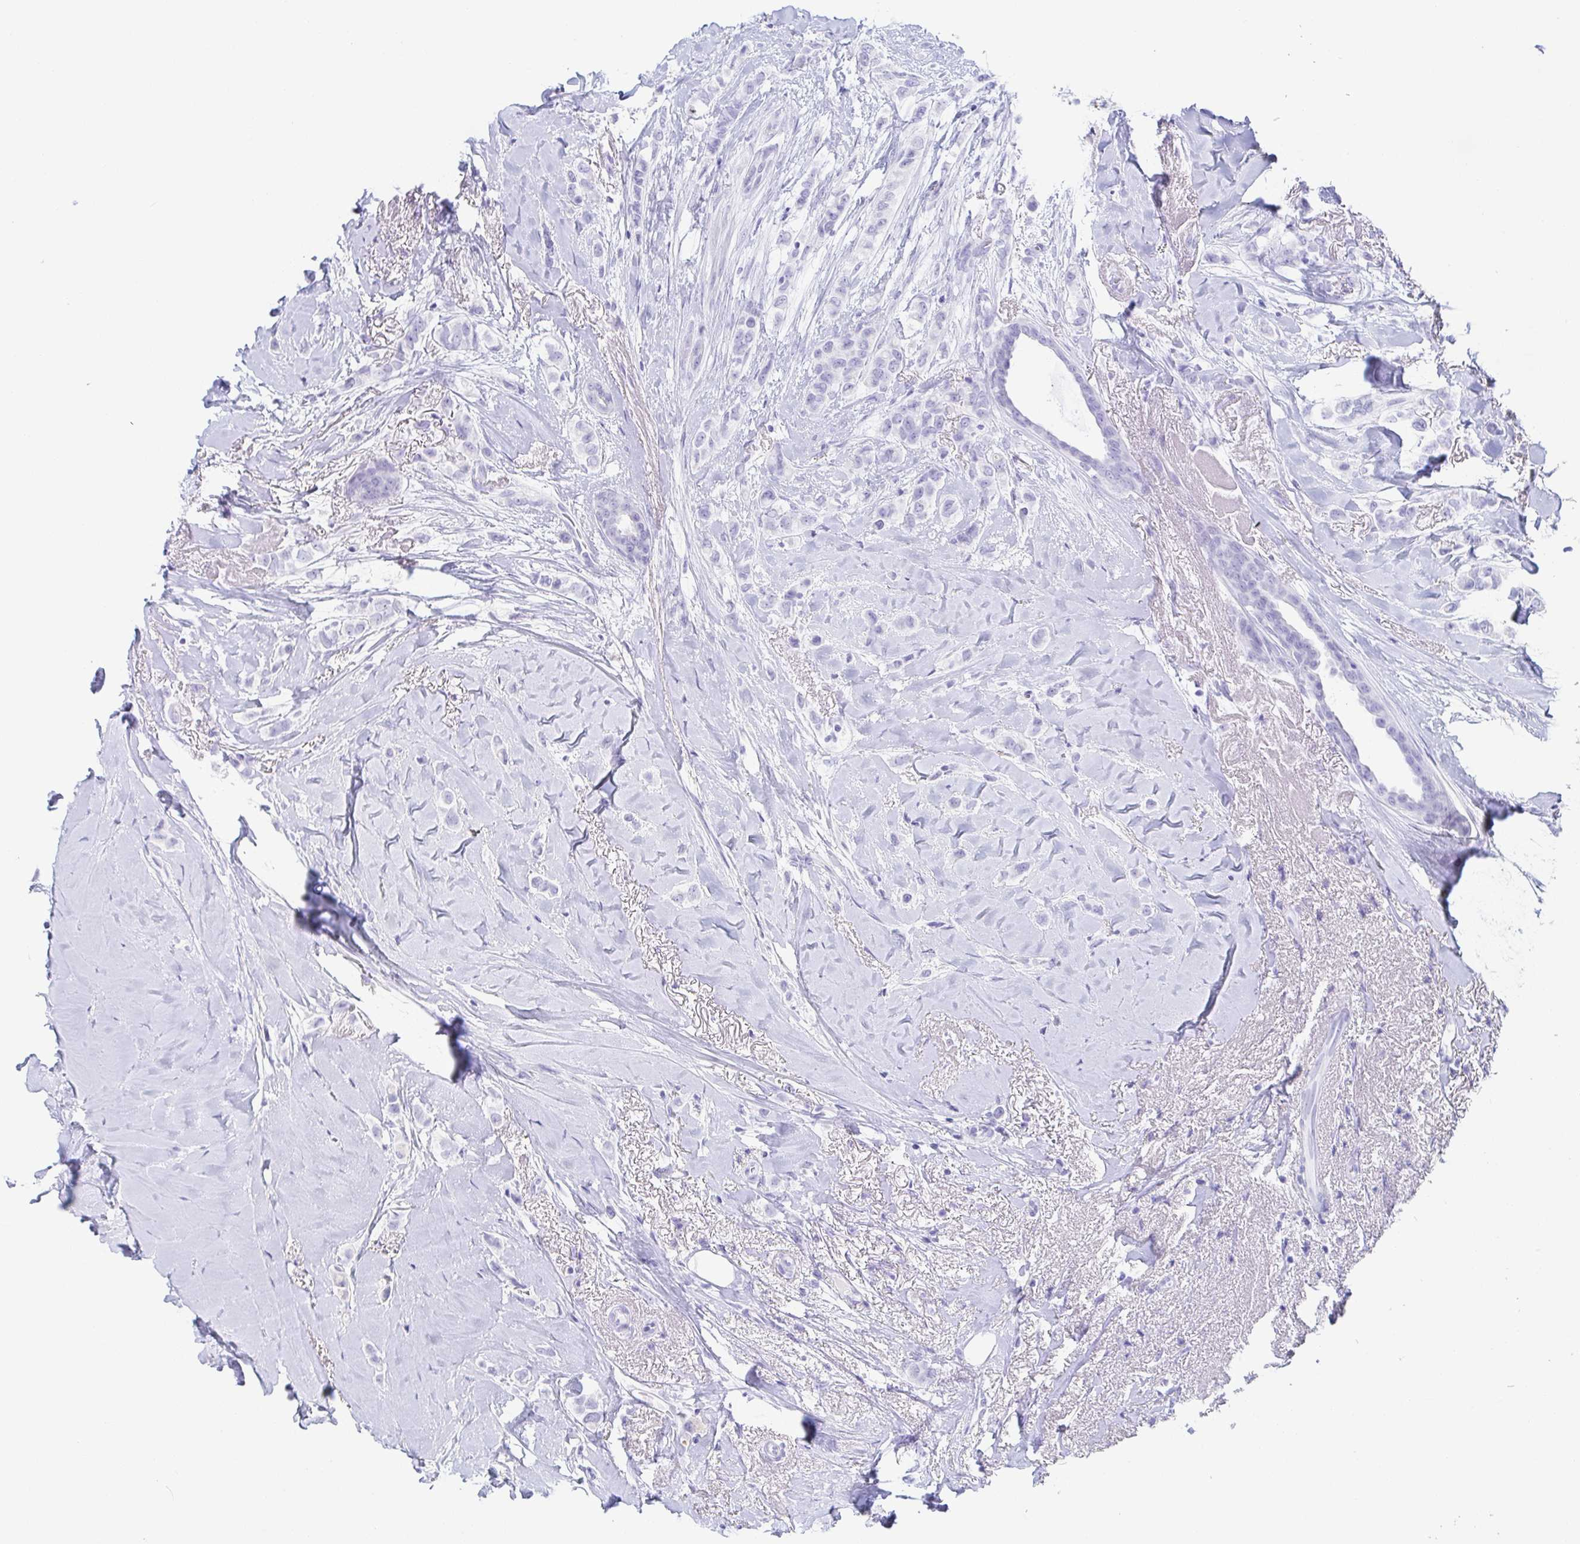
{"staining": {"intensity": "negative", "quantity": "none", "location": "none"}, "tissue": "breast cancer", "cell_type": "Tumor cells", "image_type": "cancer", "snomed": [{"axis": "morphology", "description": "Lobular carcinoma"}, {"axis": "topography", "description": "Breast"}], "caption": "Tumor cells show no significant expression in breast cancer.", "gene": "ZG16B", "patient": {"sex": "female", "age": 66}}